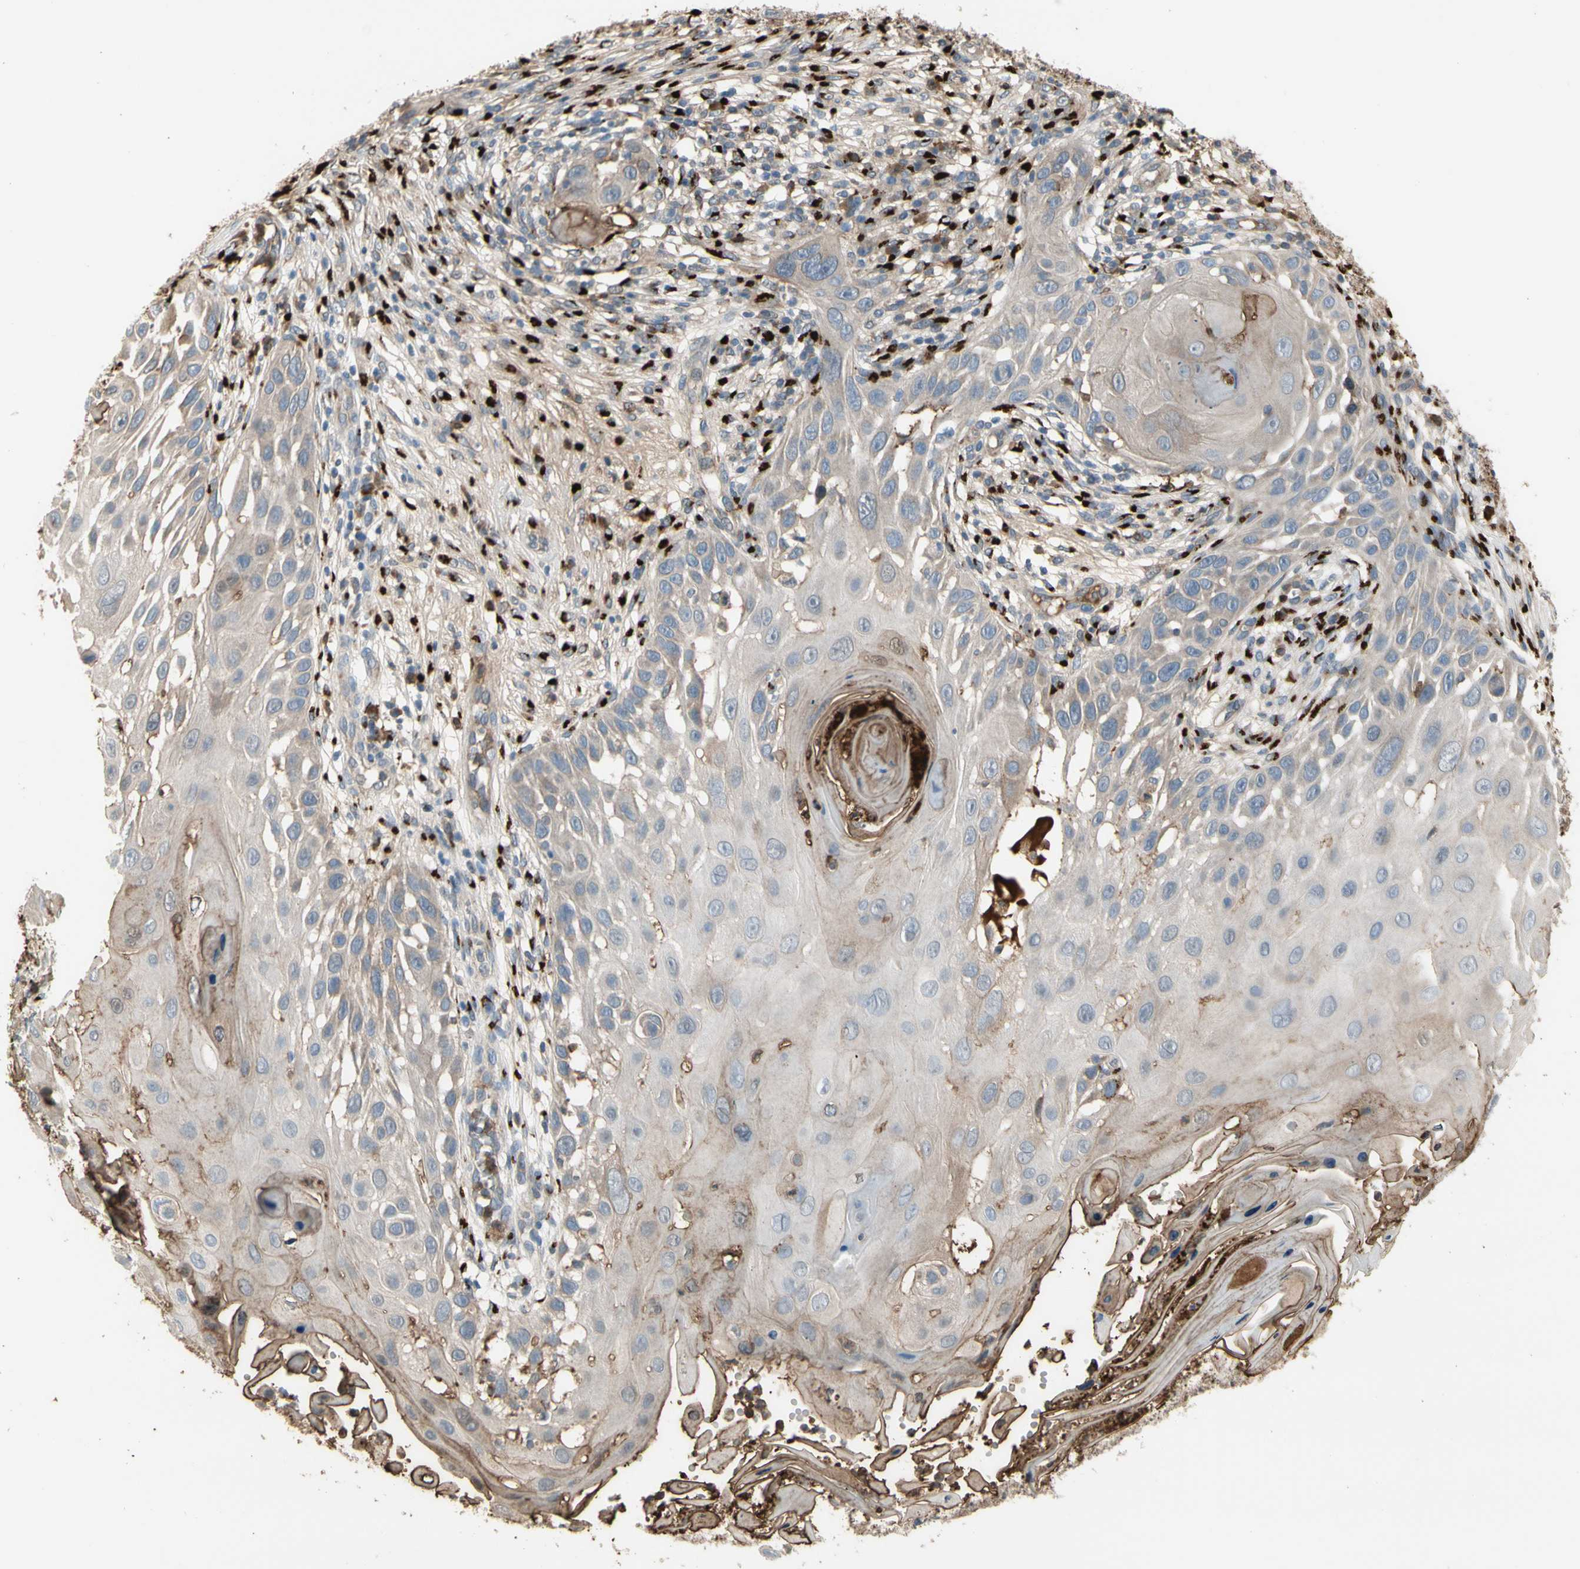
{"staining": {"intensity": "weak", "quantity": "<25%", "location": "cytoplasmic/membranous"}, "tissue": "skin cancer", "cell_type": "Tumor cells", "image_type": "cancer", "snomed": [{"axis": "morphology", "description": "Squamous cell carcinoma, NOS"}, {"axis": "topography", "description": "Skin"}], "caption": "Immunohistochemical staining of human skin cancer (squamous cell carcinoma) demonstrates no significant staining in tumor cells.", "gene": "GALNT5", "patient": {"sex": "female", "age": 44}}